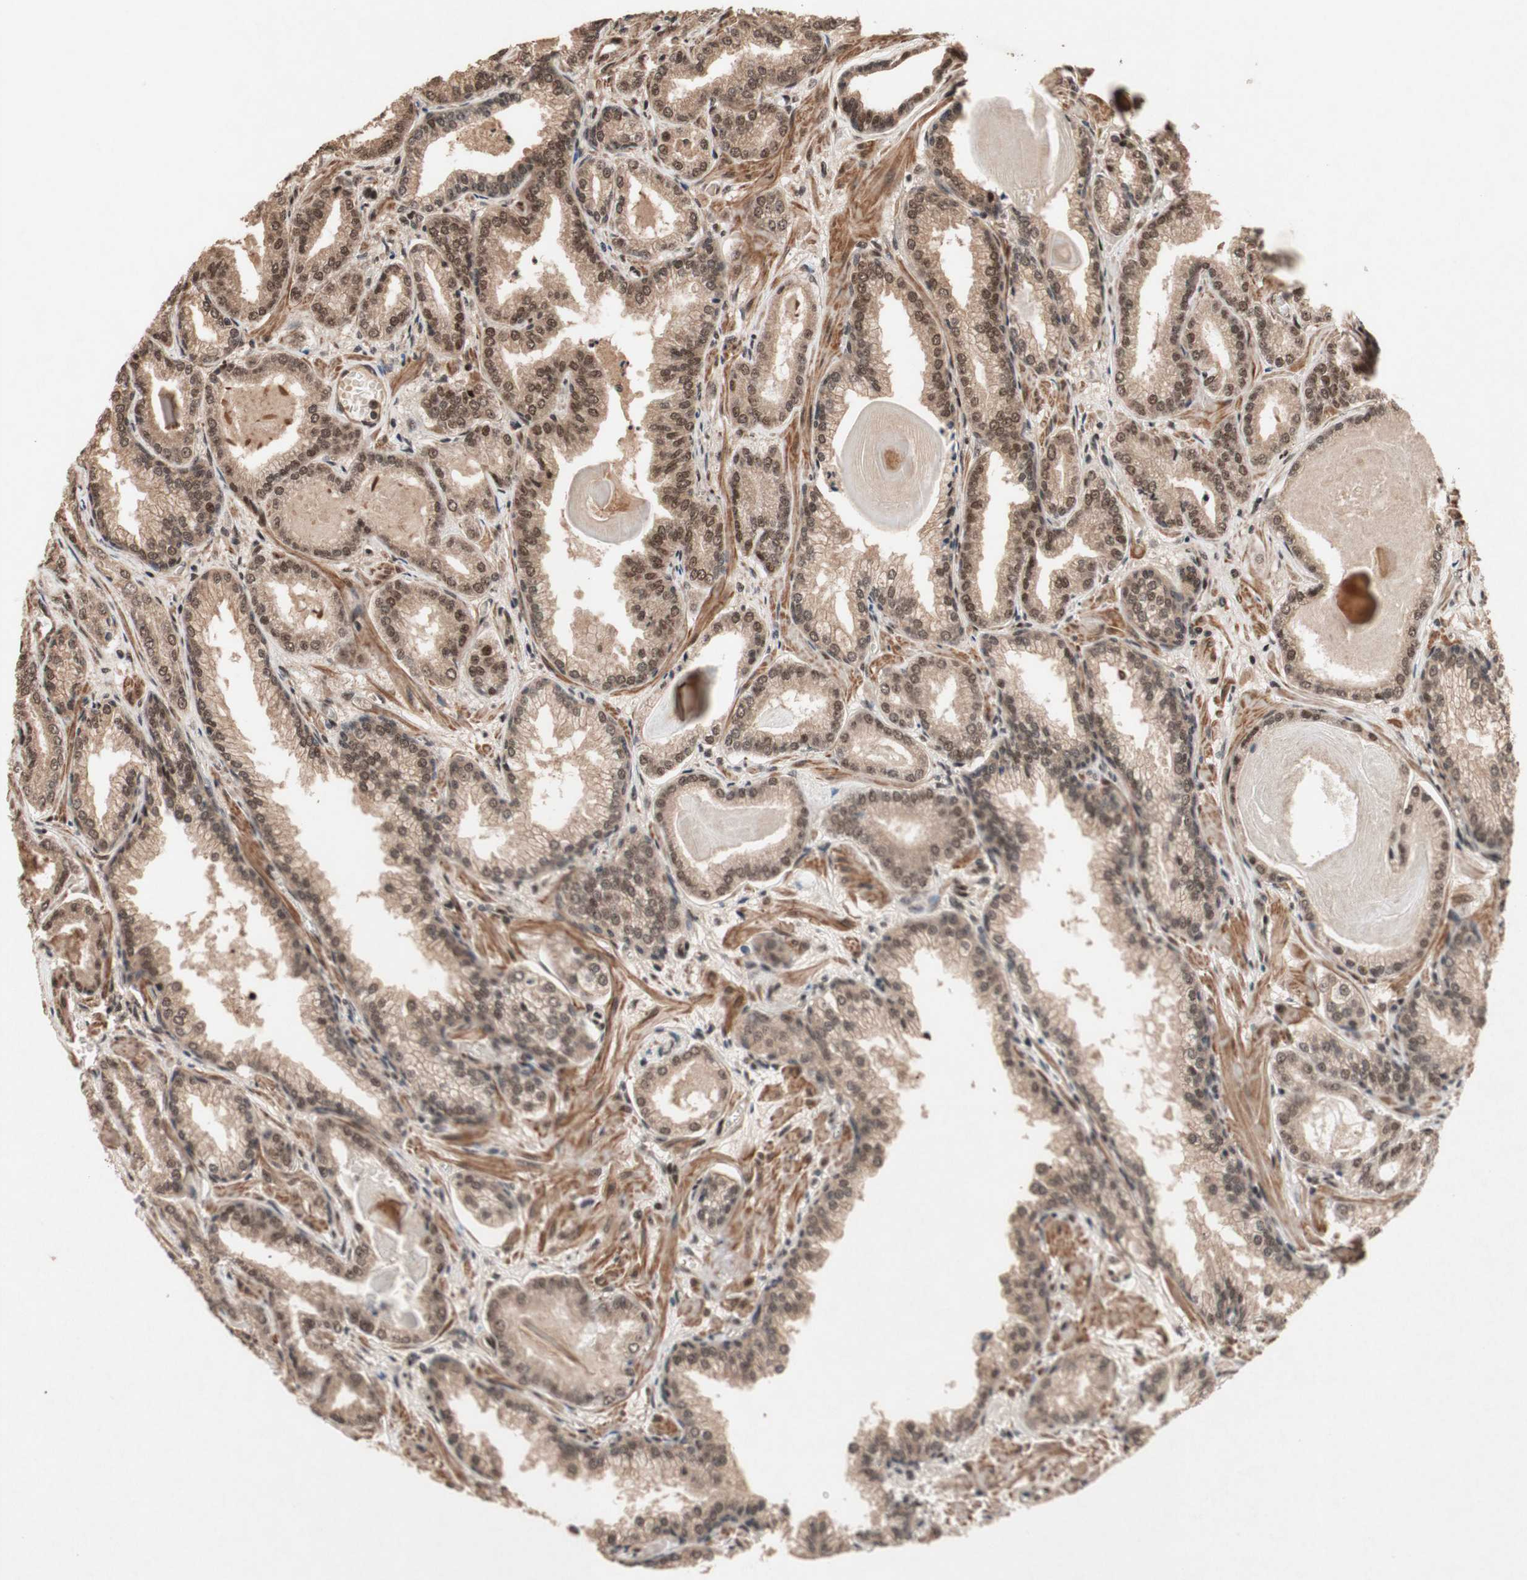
{"staining": {"intensity": "moderate", "quantity": ">75%", "location": "nuclear"}, "tissue": "prostate cancer", "cell_type": "Tumor cells", "image_type": "cancer", "snomed": [{"axis": "morphology", "description": "Adenocarcinoma, Low grade"}, {"axis": "topography", "description": "Prostate"}], "caption": "This histopathology image displays IHC staining of prostate cancer, with medium moderate nuclear staining in approximately >75% of tumor cells.", "gene": "TLE1", "patient": {"sex": "male", "age": 59}}